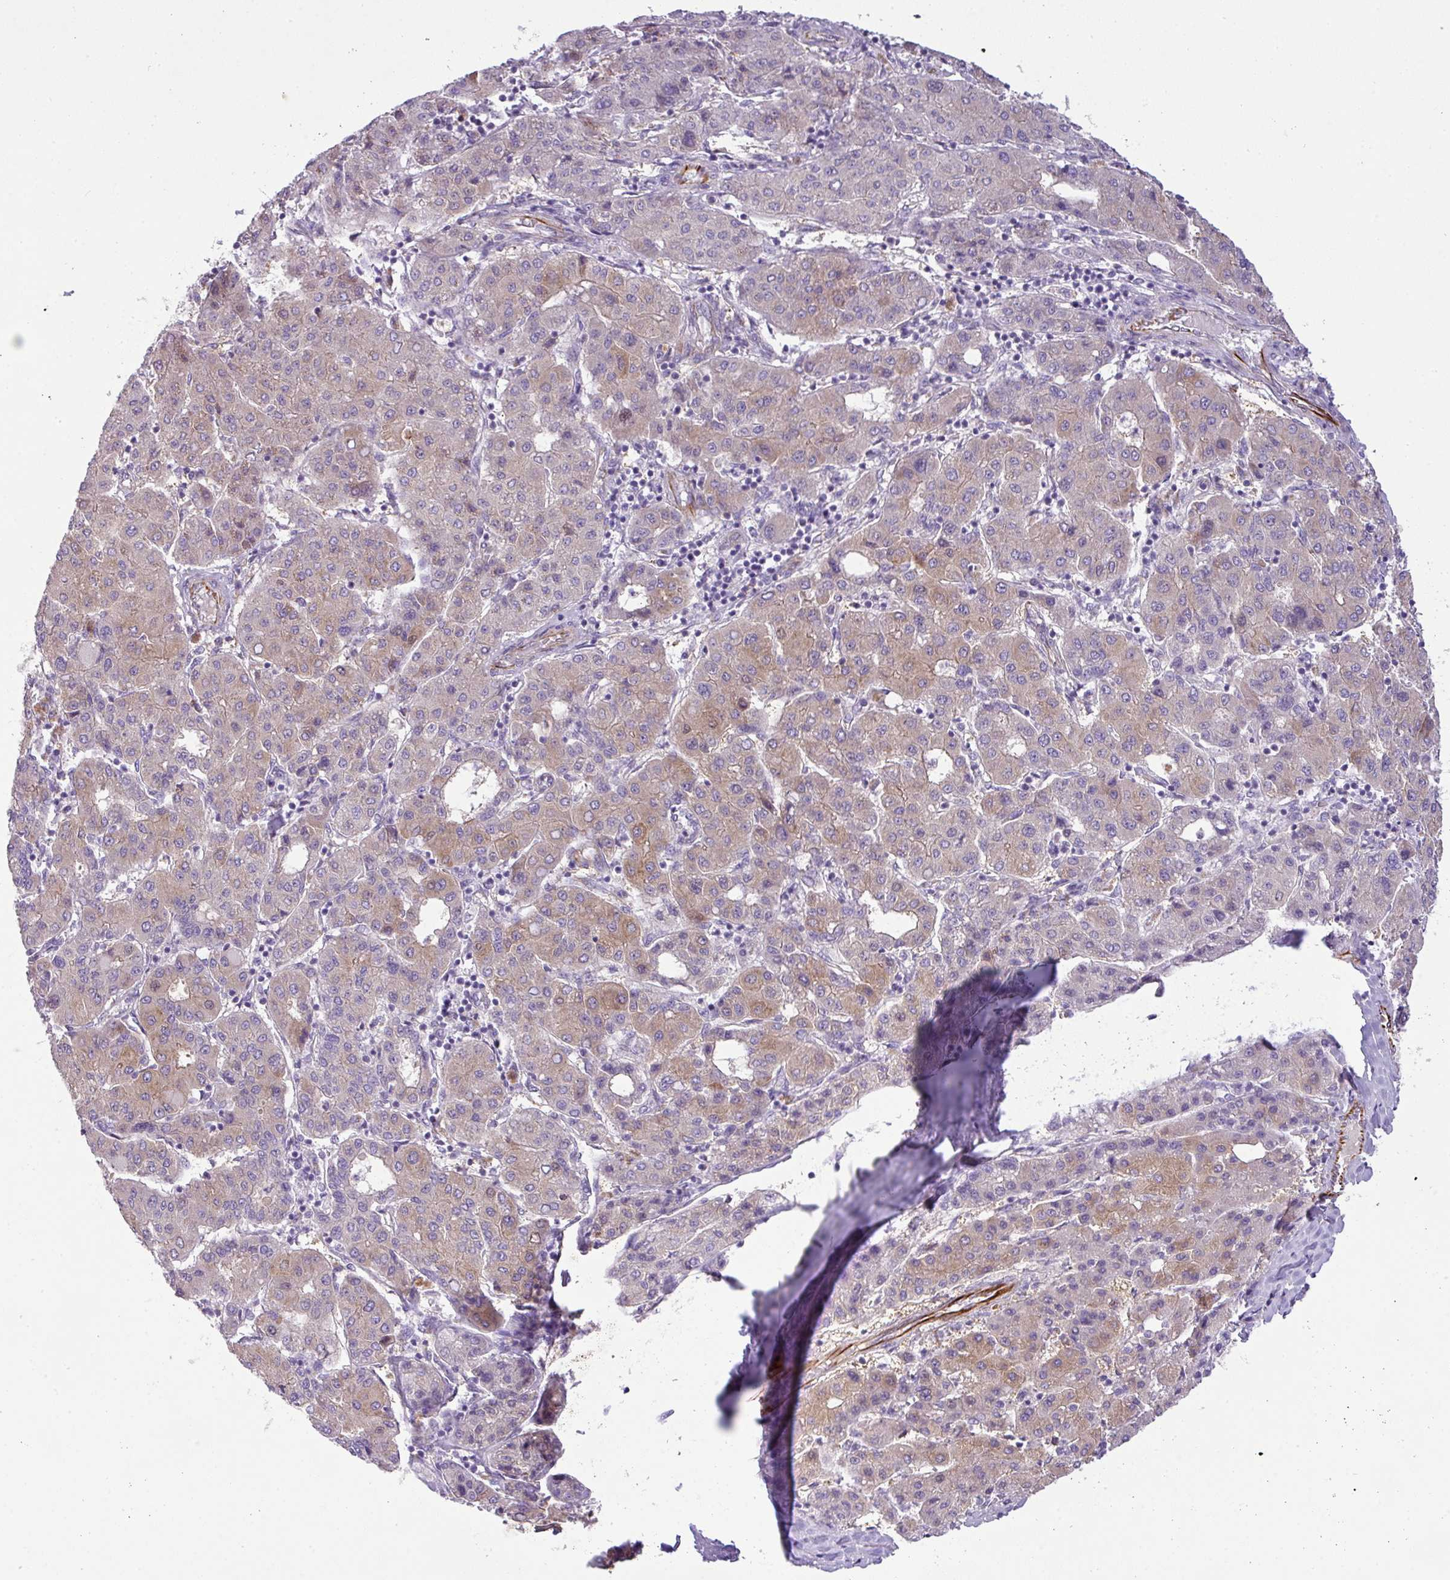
{"staining": {"intensity": "weak", "quantity": ">75%", "location": "cytoplasmic/membranous"}, "tissue": "liver cancer", "cell_type": "Tumor cells", "image_type": "cancer", "snomed": [{"axis": "morphology", "description": "Carcinoma, Hepatocellular, NOS"}, {"axis": "topography", "description": "Liver"}], "caption": "A high-resolution histopathology image shows immunohistochemistry (IHC) staining of liver cancer (hepatocellular carcinoma), which shows weak cytoplasmic/membranous staining in about >75% of tumor cells. The staining was performed using DAB (3,3'-diaminobenzidine) to visualize the protein expression in brown, while the nuclei were stained in blue with hematoxylin (Magnification: 20x).", "gene": "ENSG00000273748", "patient": {"sex": "male", "age": 65}}